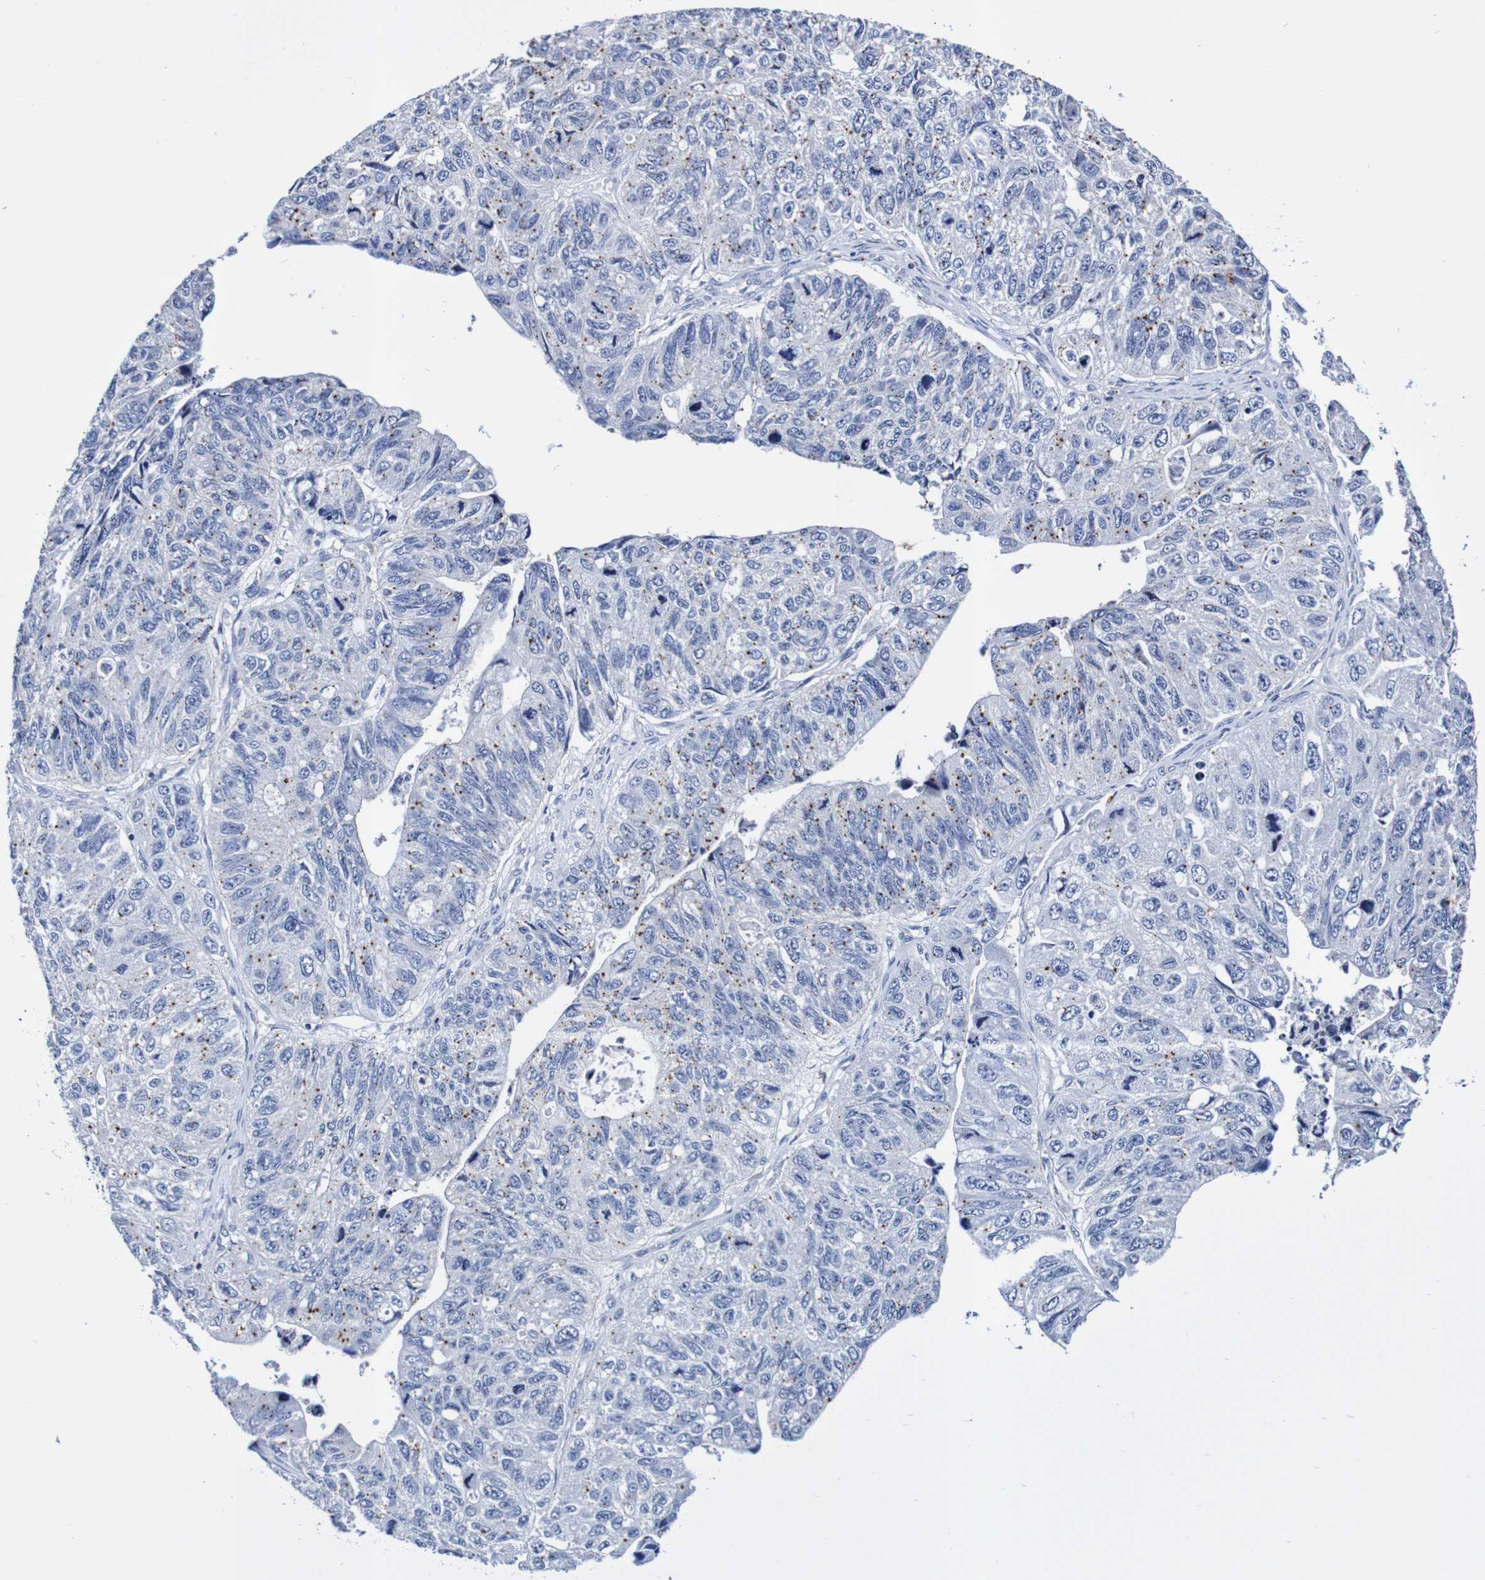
{"staining": {"intensity": "negative", "quantity": "none", "location": "none"}, "tissue": "stomach cancer", "cell_type": "Tumor cells", "image_type": "cancer", "snomed": [{"axis": "morphology", "description": "Adenocarcinoma, NOS"}, {"axis": "topography", "description": "Stomach"}], "caption": "Tumor cells are negative for brown protein staining in stomach cancer.", "gene": "SEZ6", "patient": {"sex": "male", "age": 59}}